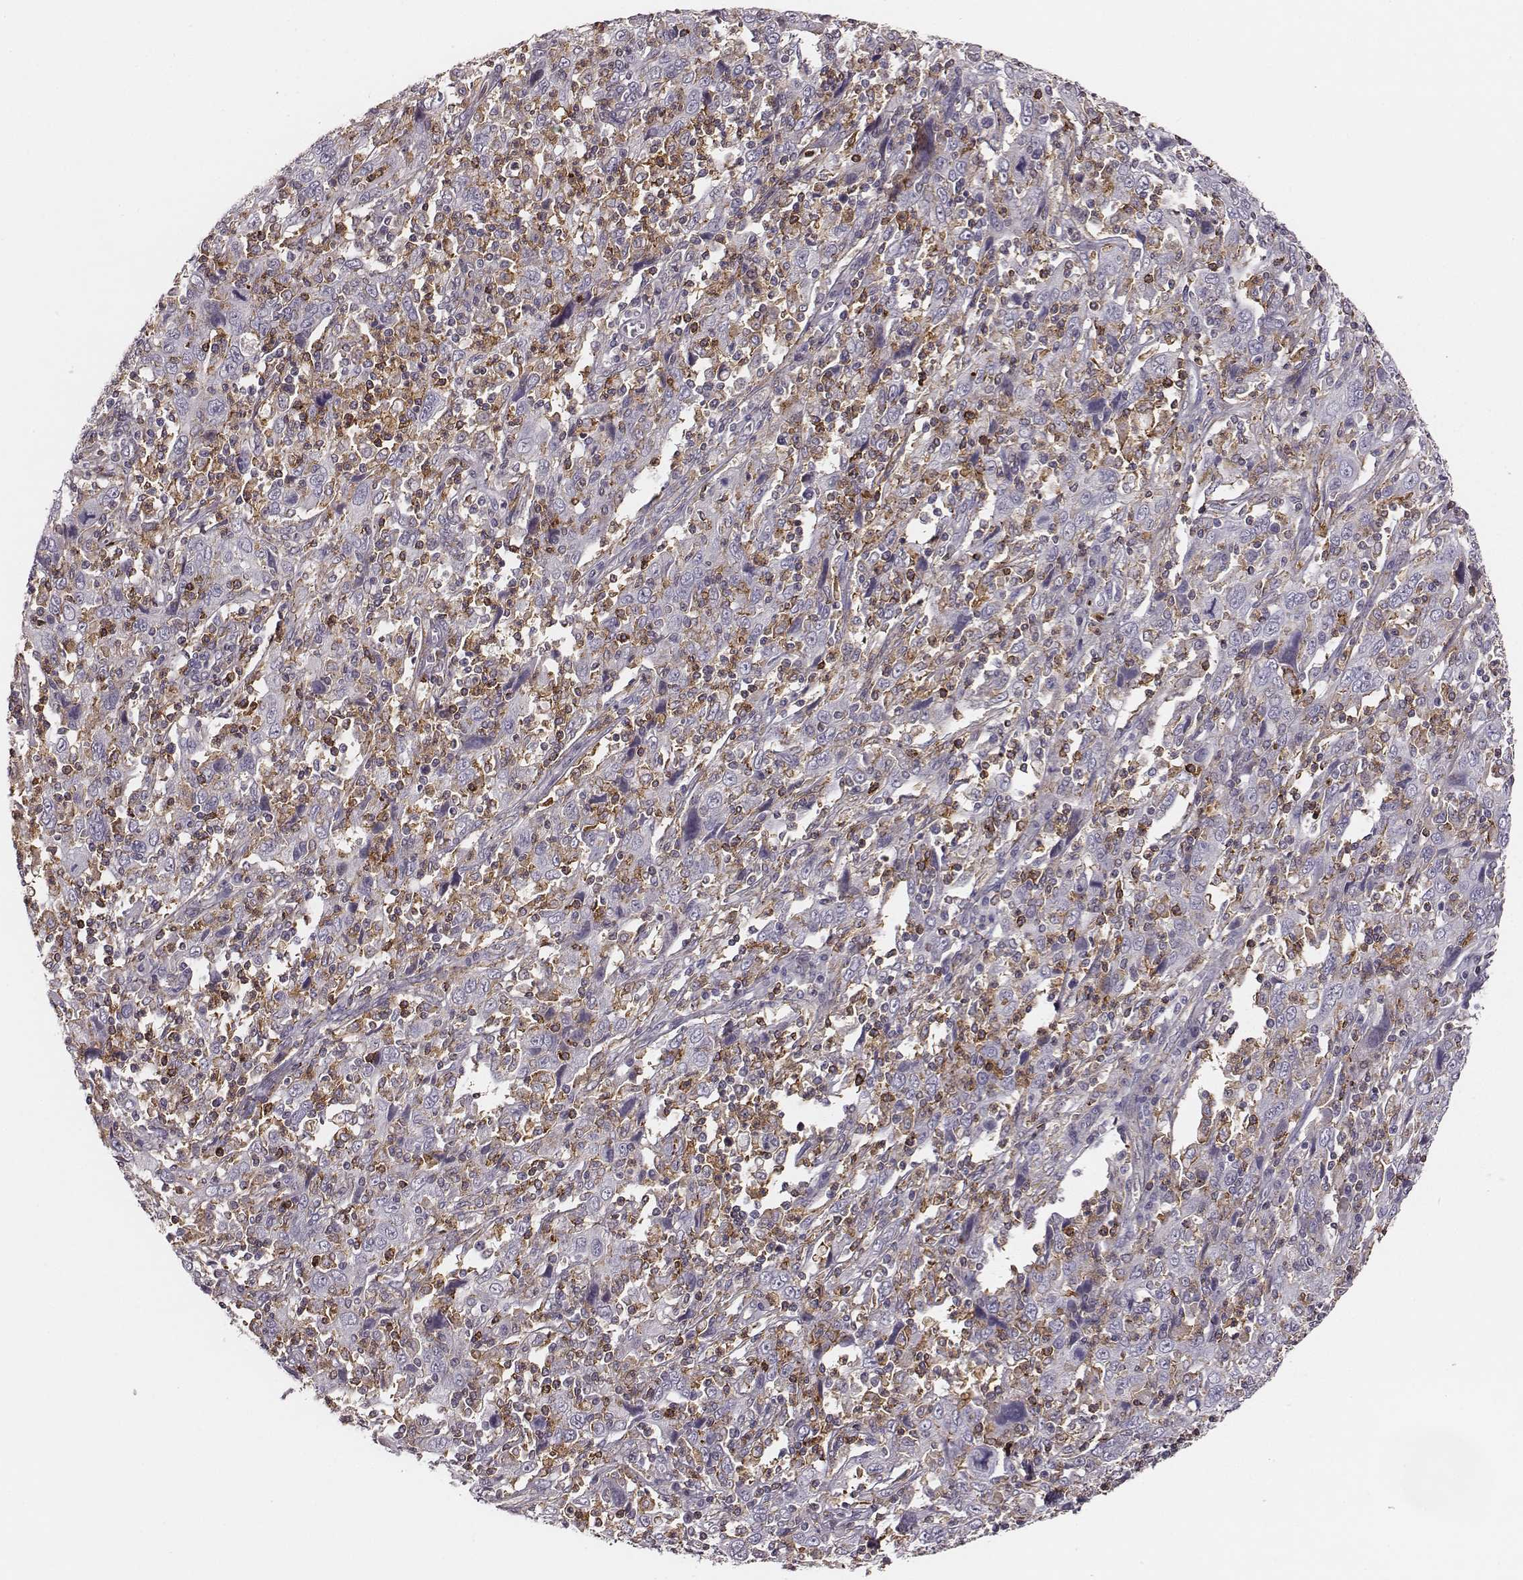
{"staining": {"intensity": "negative", "quantity": "none", "location": "none"}, "tissue": "cervical cancer", "cell_type": "Tumor cells", "image_type": "cancer", "snomed": [{"axis": "morphology", "description": "Squamous cell carcinoma, NOS"}, {"axis": "topography", "description": "Cervix"}], "caption": "Immunohistochemistry image of human cervical squamous cell carcinoma stained for a protein (brown), which displays no staining in tumor cells.", "gene": "ZYX", "patient": {"sex": "female", "age": 46}}